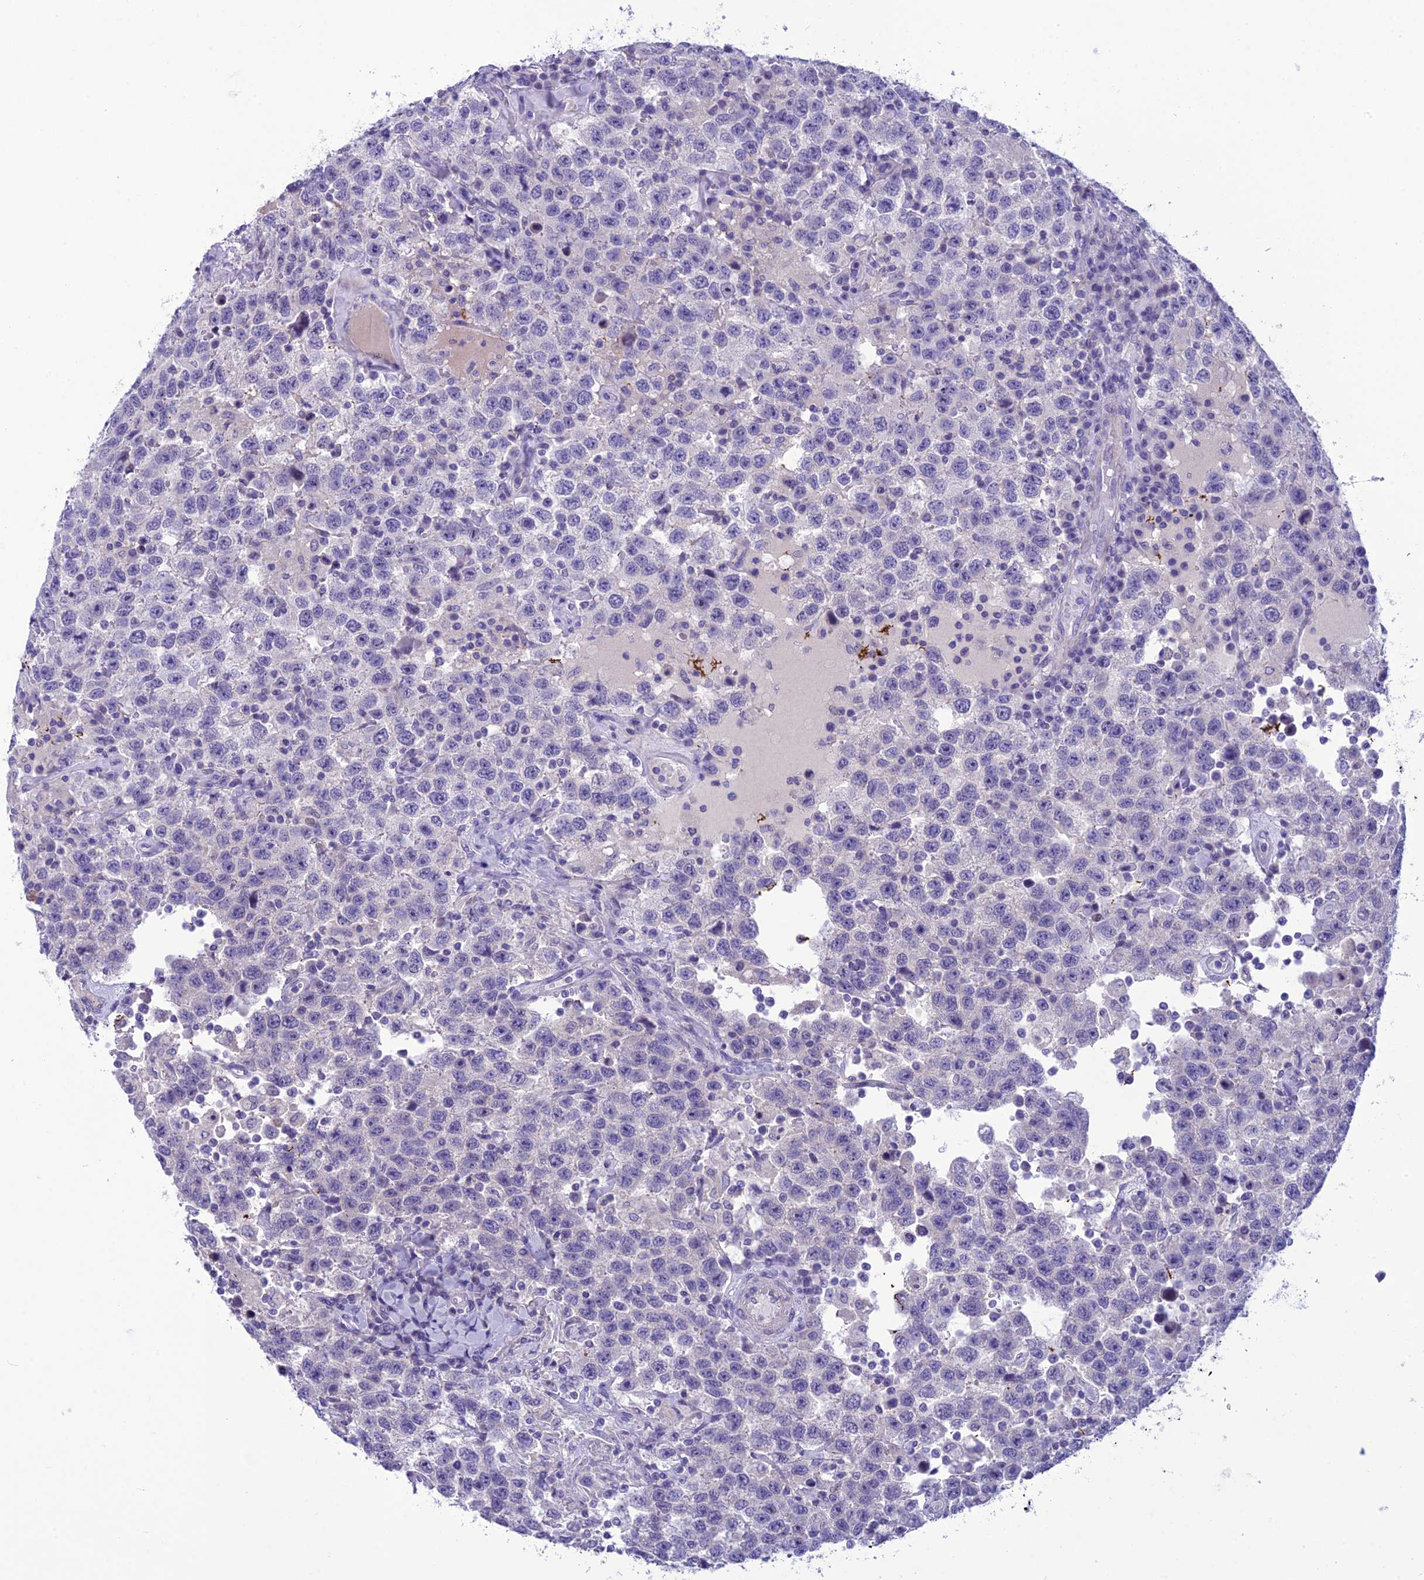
{"staining": {"intensity": "negative", "quantity": "none", "location": "none"}, "tissue": "testis cancer", "cell_type": "Tumor cells", "image_type": "cancer", "snomed": [{"axis": "morphology", "description": "Seminoma, NOS"}, {"axis": "topography", "description": "Testis"}], "caption": "Testis cancer was stained to show a protein in brown. There is no significant staining in tumor cells.", "gene": "BBS2", "patient": {"sex": "male", "age": 41}}